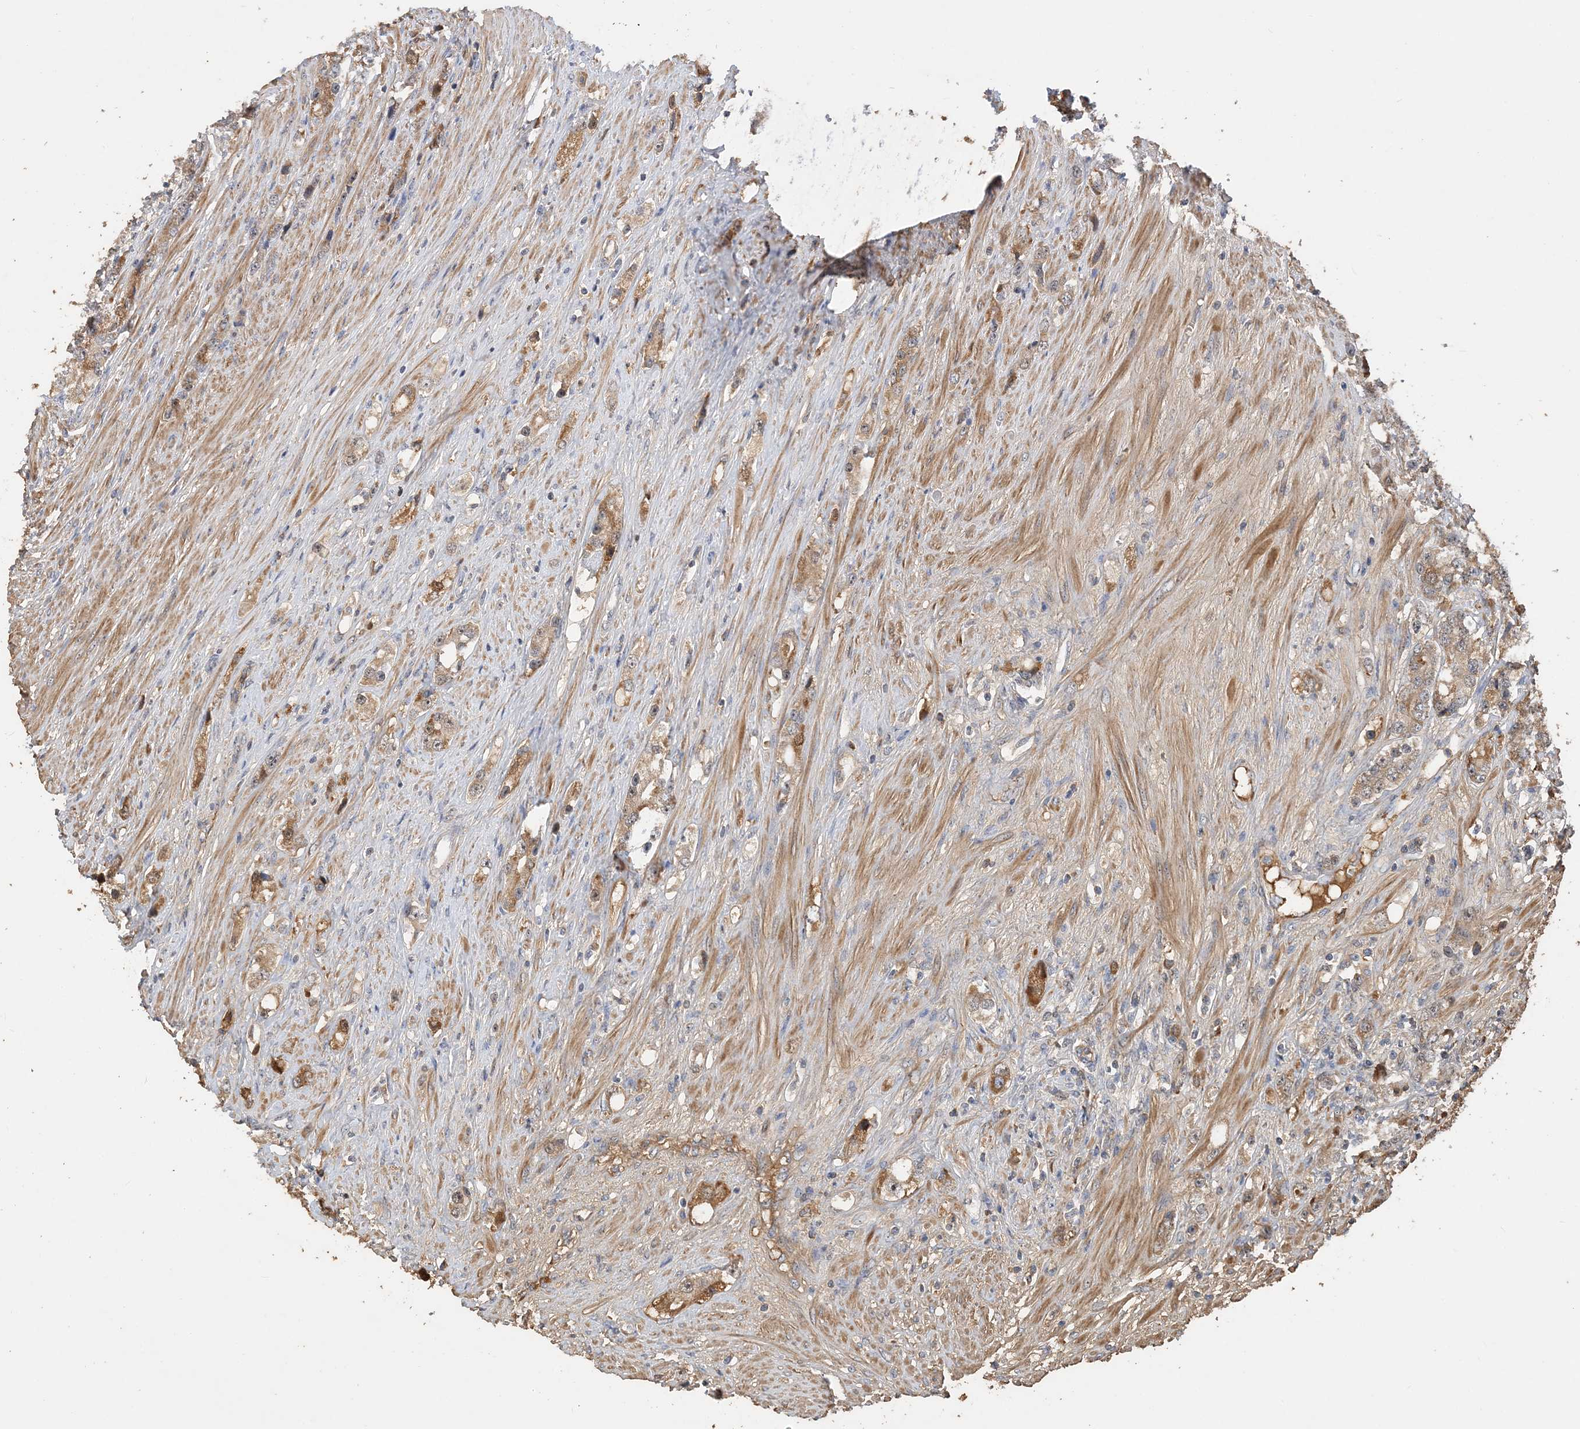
{"staining": {"intensity": "moderate", "quantity": ">75%", "location": "cytoplasmic/membranous,nuclear"}, "tissue": "prostate cancer", "cell_type": "Tumor cells", "image_type": "cancer", "snomed": [{"axis": "morphology", "description": "Adenocarcinoma, High grade"}, {"axis": "topography", "description": "Prostate"}], "caption": "High-grade adenocarcinoma (prostate) tissue exhibits moderate cytoplasmic/membranous and nuclear staining in approximately >75% of tumor cells (DAB (3,3'-diaminobenzidine) IHC, brown staining for protein, blue staining for nuclei).", "gene": "GRINA", "patient": {"sex": "male", "age": 63}}